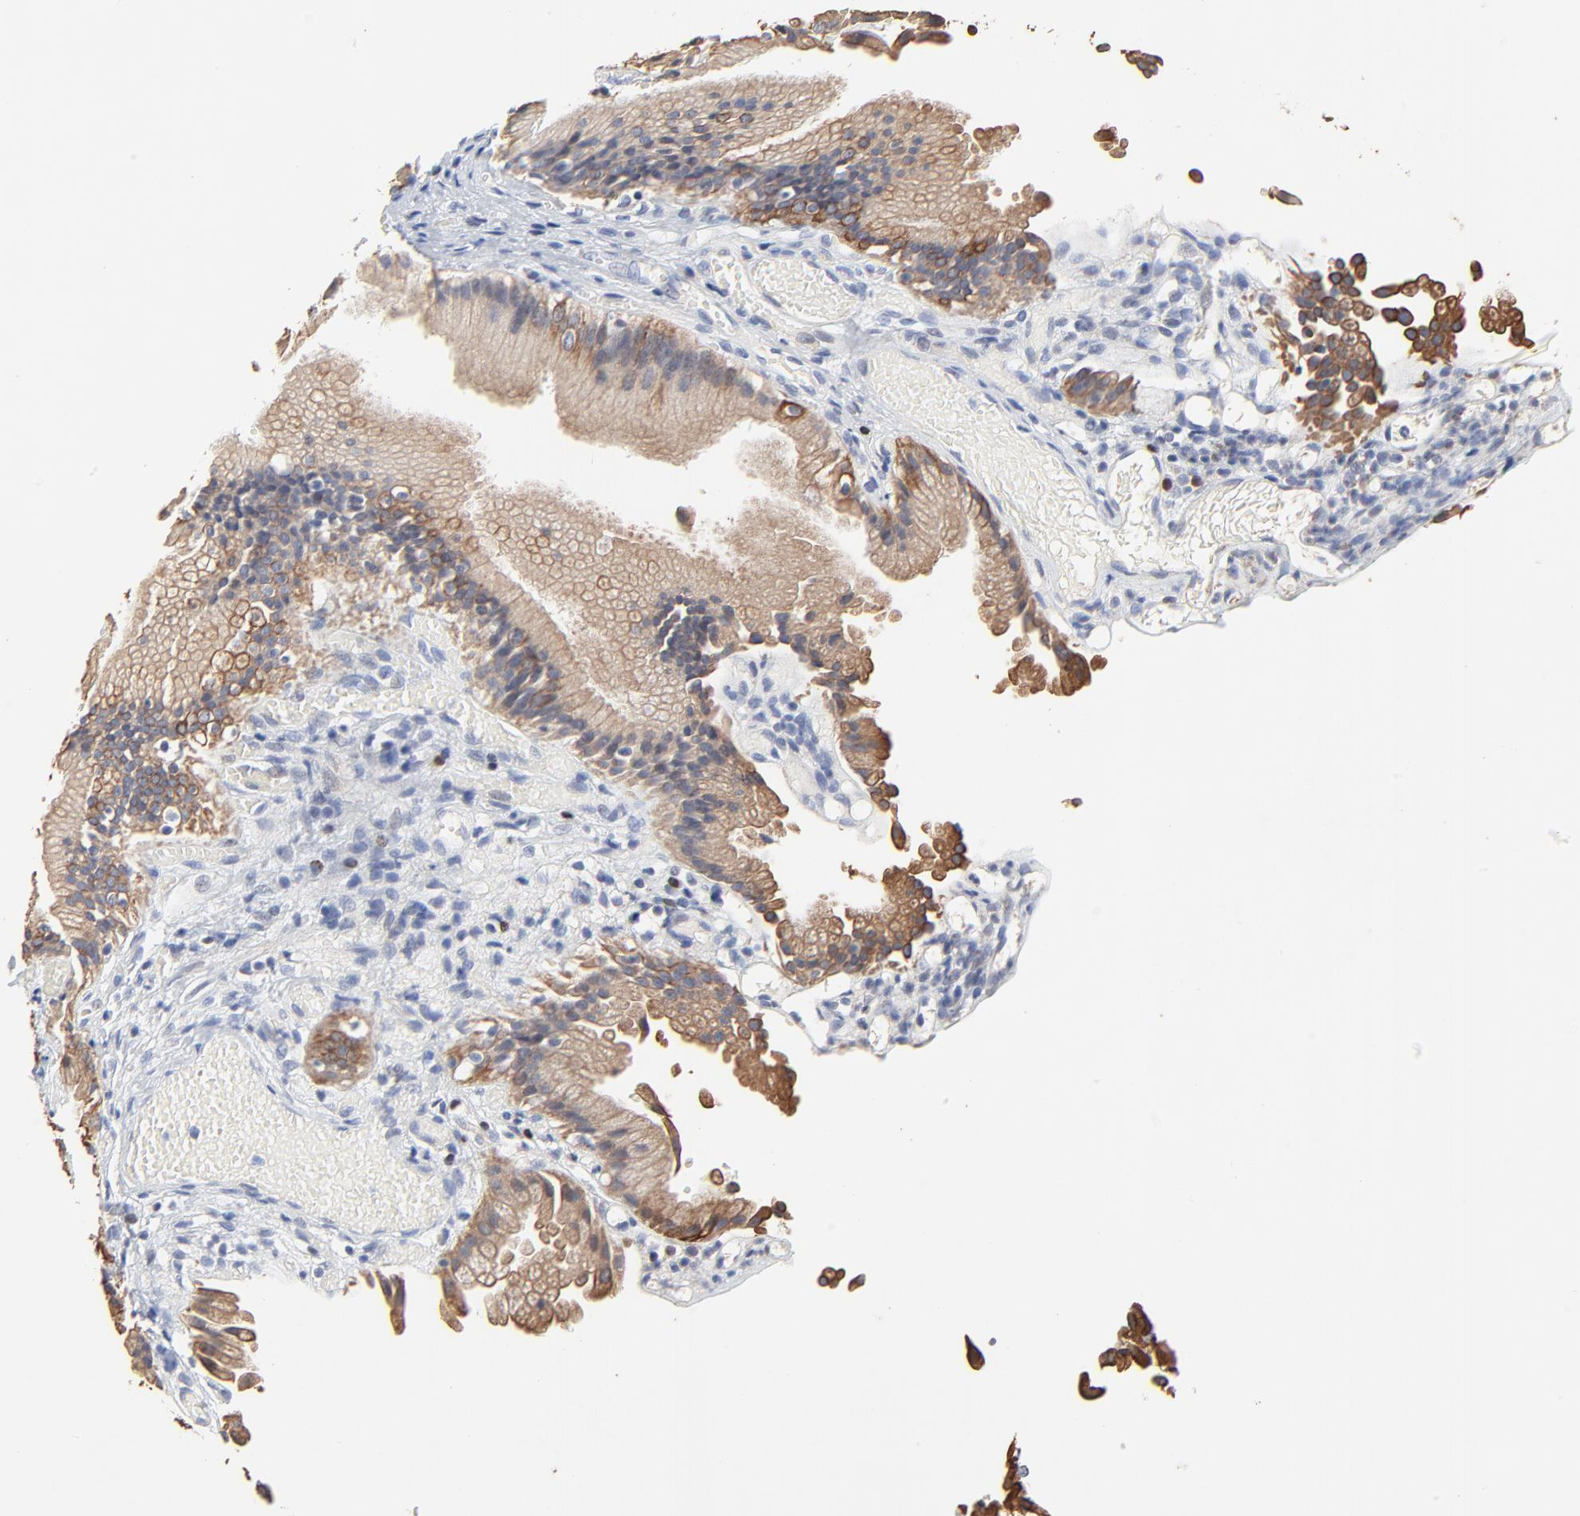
{"staining": {"intensity": "moderate", "quantity": "25%-75%", "location": "cytoplasmic/membranous"}, "tissue": "gallbladder", "cell_type": "Glandular cells", "image_type": "normal", "snomed": [{"axis": "morphology", "description": "Normal tissue, NOS"}, {"axis": "topography", "description": "Gallbladder"}], "caption": "IHC (DAB (3,3'-diaminobenzidine)) staining of normal human gallbladder reveals moderate cytoplasmic/membranous protein expression in about 25%-75% of glandular cells.", "gene": "LNX1", "patient": {"sex": "male", "age": 65}}